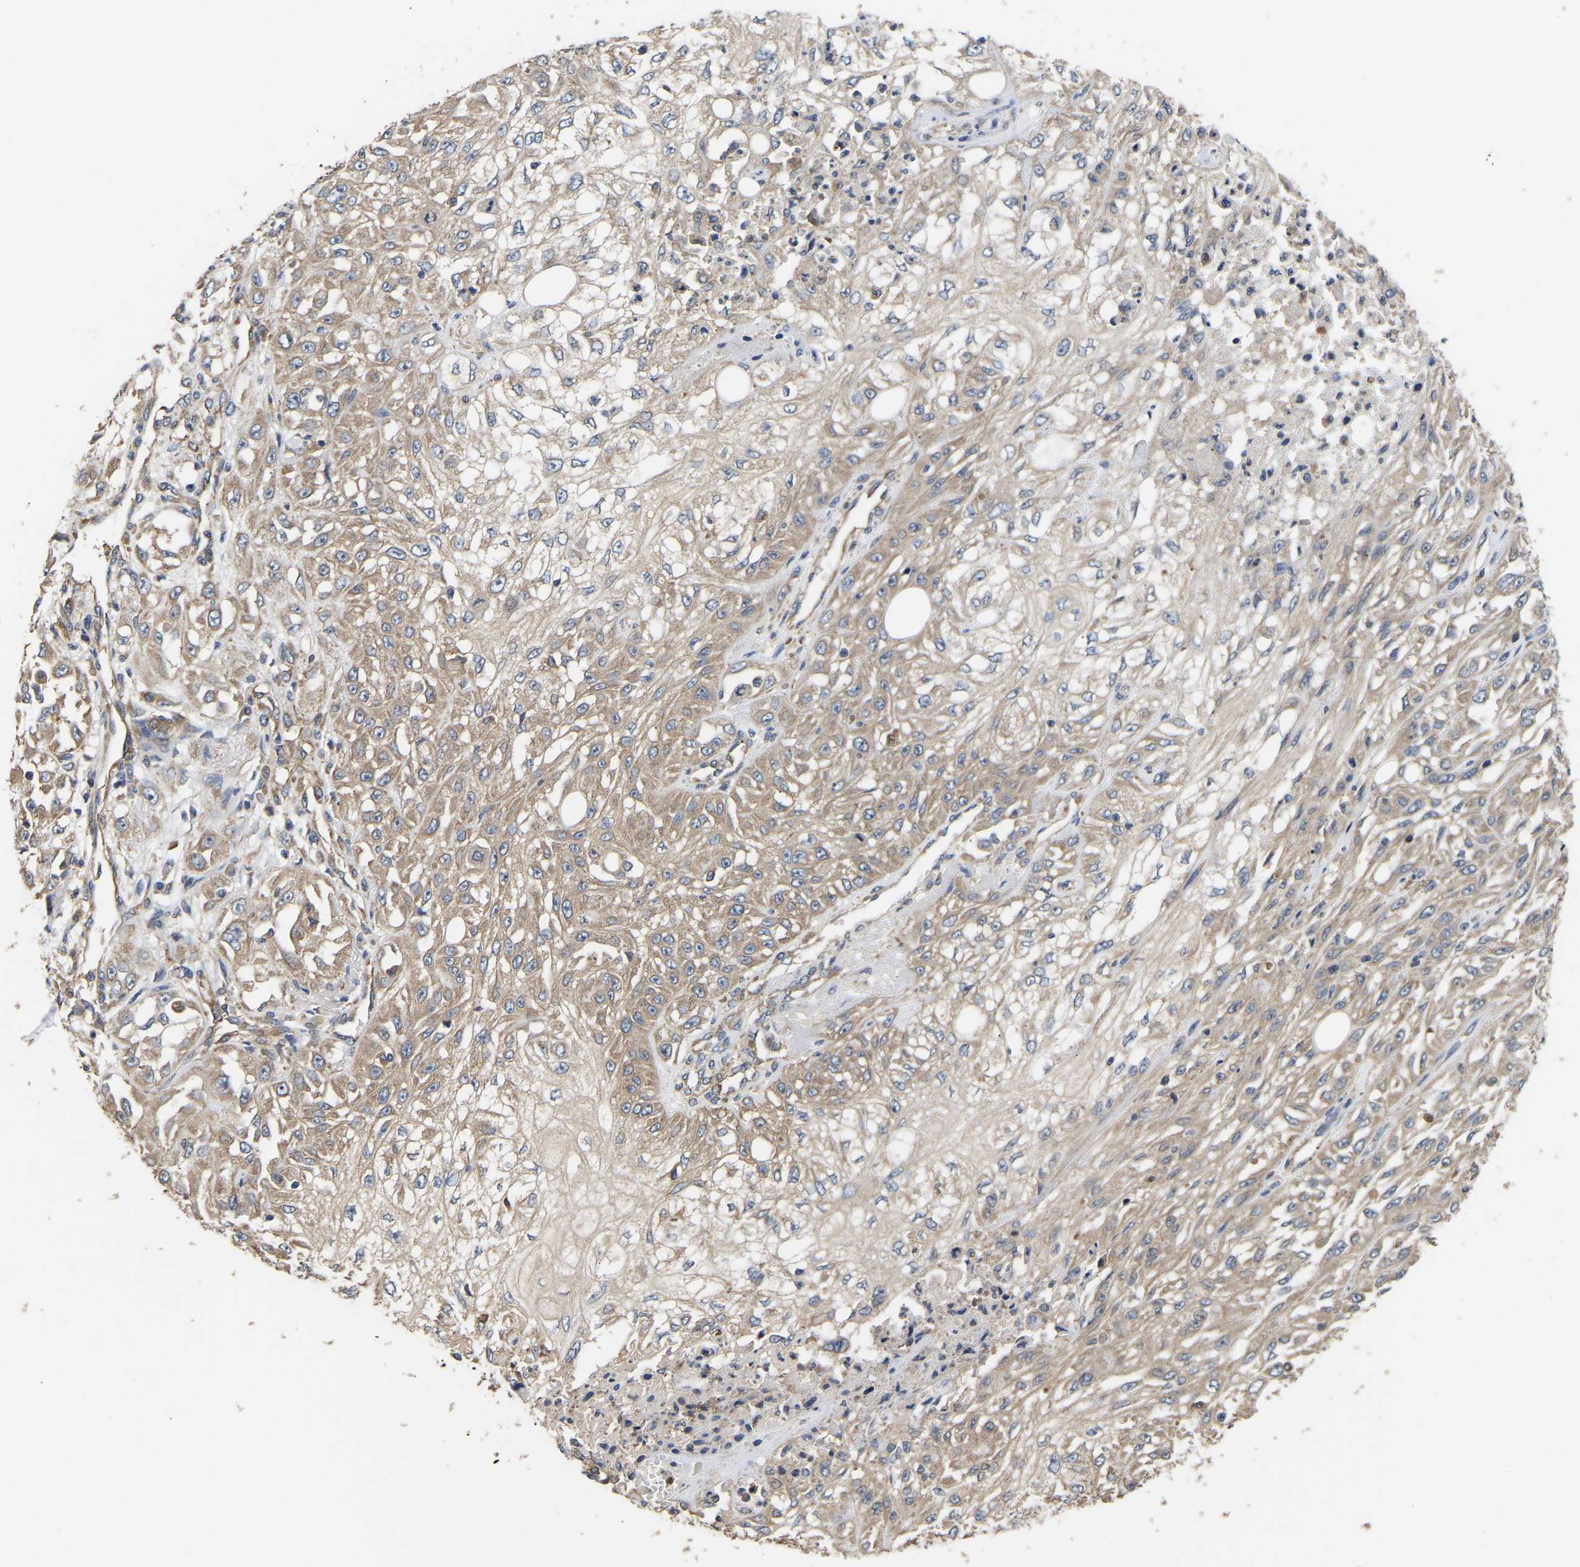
{"staining": {"intensity": "moderate", "quantity": ">75%", "location": "cytoplasmic/membranous"}, "tissue": "skin cancer", "cell_type": "Tumor cells", "image_type": "cancer", "snomed": [{"axis": "morphology", "description": "Squamous cell carcinoma, NOS"}, {"axis": "morphology", "description": "Squamous cell carcinoma, metastatic, NOS"}, {"axis": "topography", "description": "Skin"}, {"axis": "topography", "description": "Lymph node"}], "caption": "Immunohistochemical staining of human skin cancer demonstrates medium levels of moderate cytoplasmic/membranous protein positivity in about >75% of tumor cells. (Stains: DAB (3,3'-diaminobenzidine) in brown, nuclei in blue, Microscopy: brightfield microscopy at high magnification).", "gene": "AIMP2", "patient": {"sex": "male", "age": 75}}